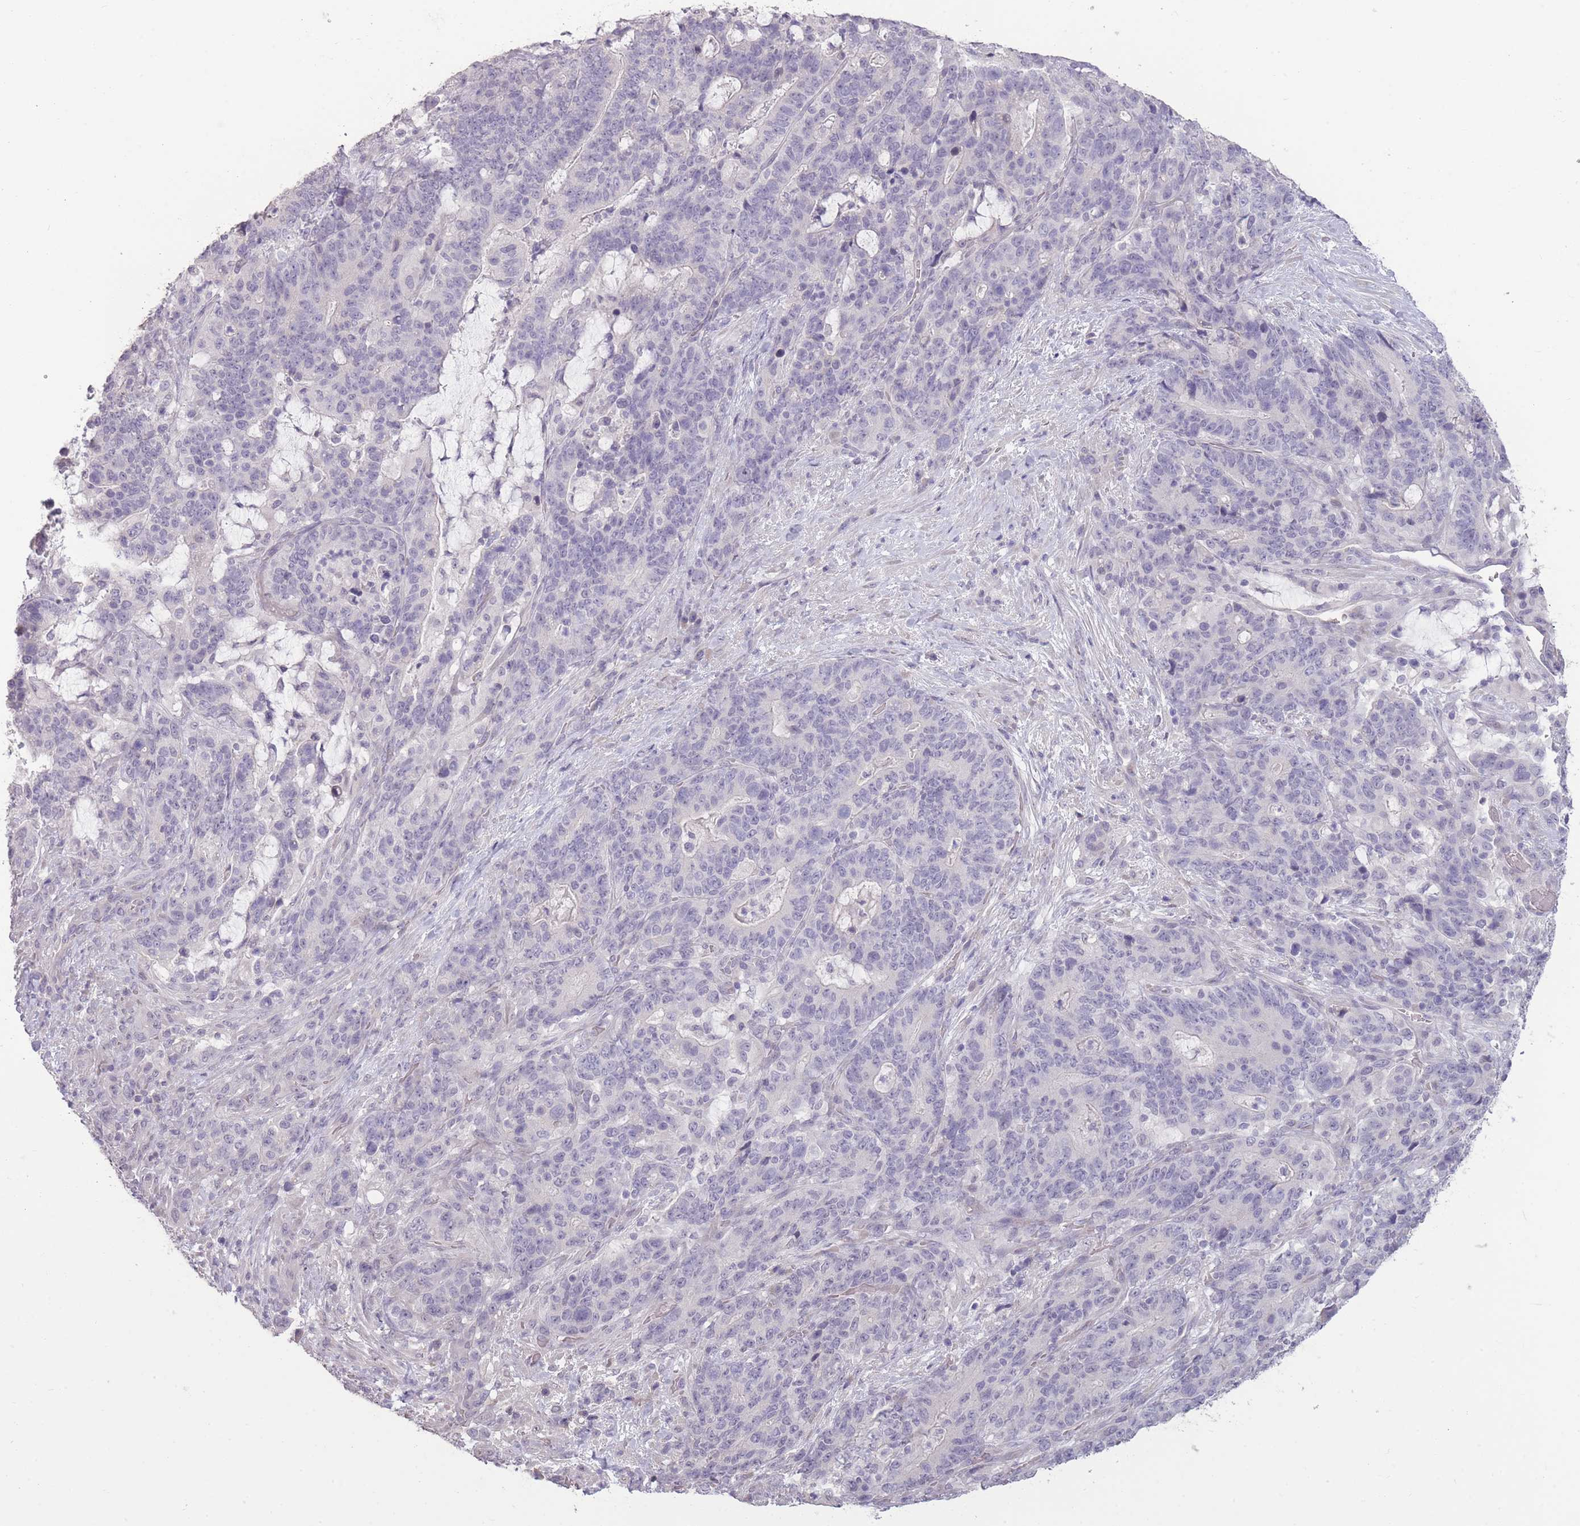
{"staining": {"intensity": "negative", "quantity": "none", "location": "none"}, "tissue": "stomach cancer", "cell_type": "Tumor cells", "image_type": "cancer", "snomed": [{"axis": "morphology", "description": "Normal tissue, NOS"}, {"axis": "morphology", "description": "Adenocarcinoma, NOS"}, {"axis": "topography", "description": "Stomach"}], "caption": "IHC of human stomach cancer shows no positivity in tumor cells. Nuclei are stained in blue.", "gene": "ZBTB24", "patient": {"sex": "female", "age": 64}}